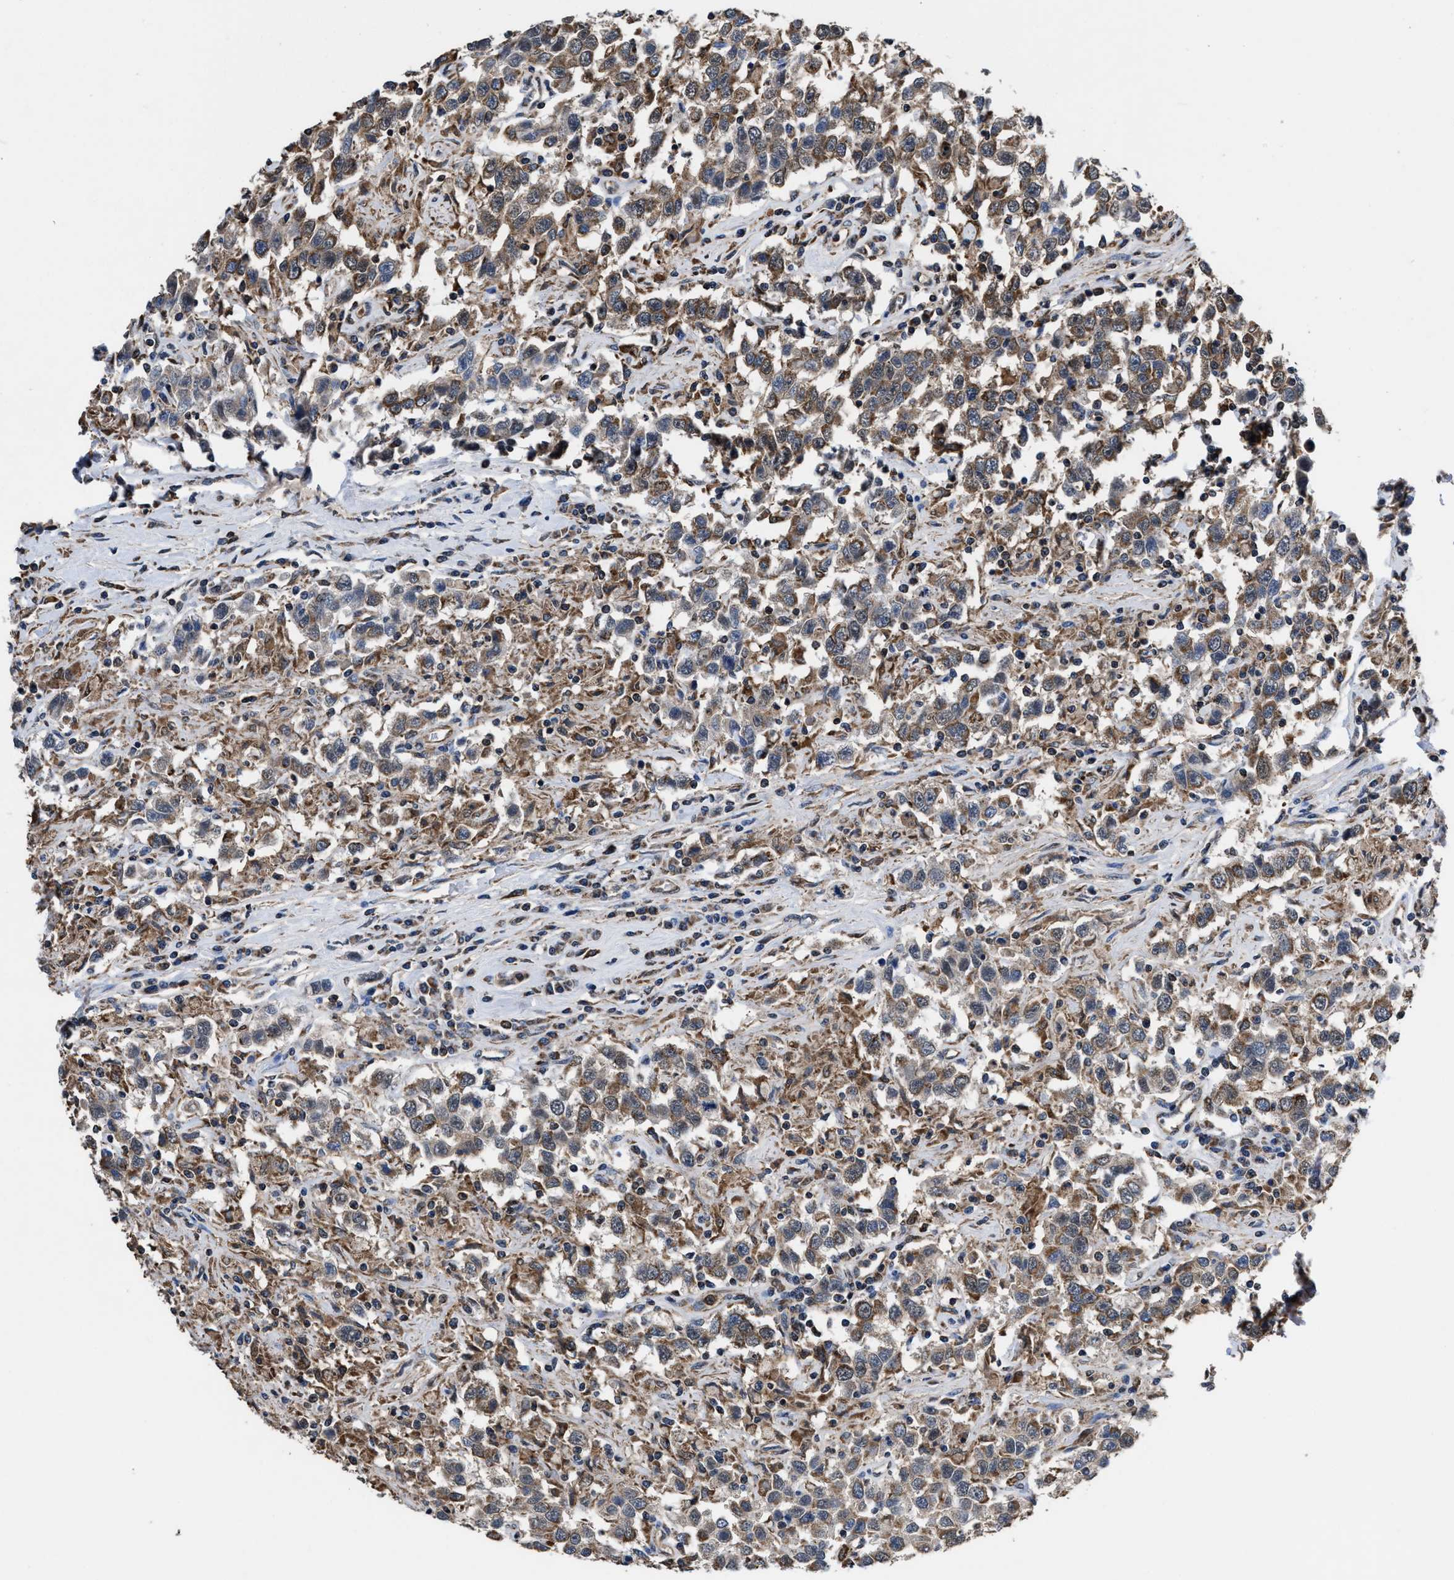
{"staining": {"intensity": "weak", "quantity": ">75%", "location": "cytoplasmic/membranous"}, "tissue": "testis cancer", "cell_type": "Tumor cells", "image_type": "cancer", "snomed": [{"axis": "morphology", "description": "Seminoma, NOS"}, {"axis": "topography", "description": "Testis"}], "caption": "Human seminoma (testis) stained with a protein marker exhibits weak staining in tumor cells.", "gene": "ACLY", "patient": {"sex": "male", "age": 41}}